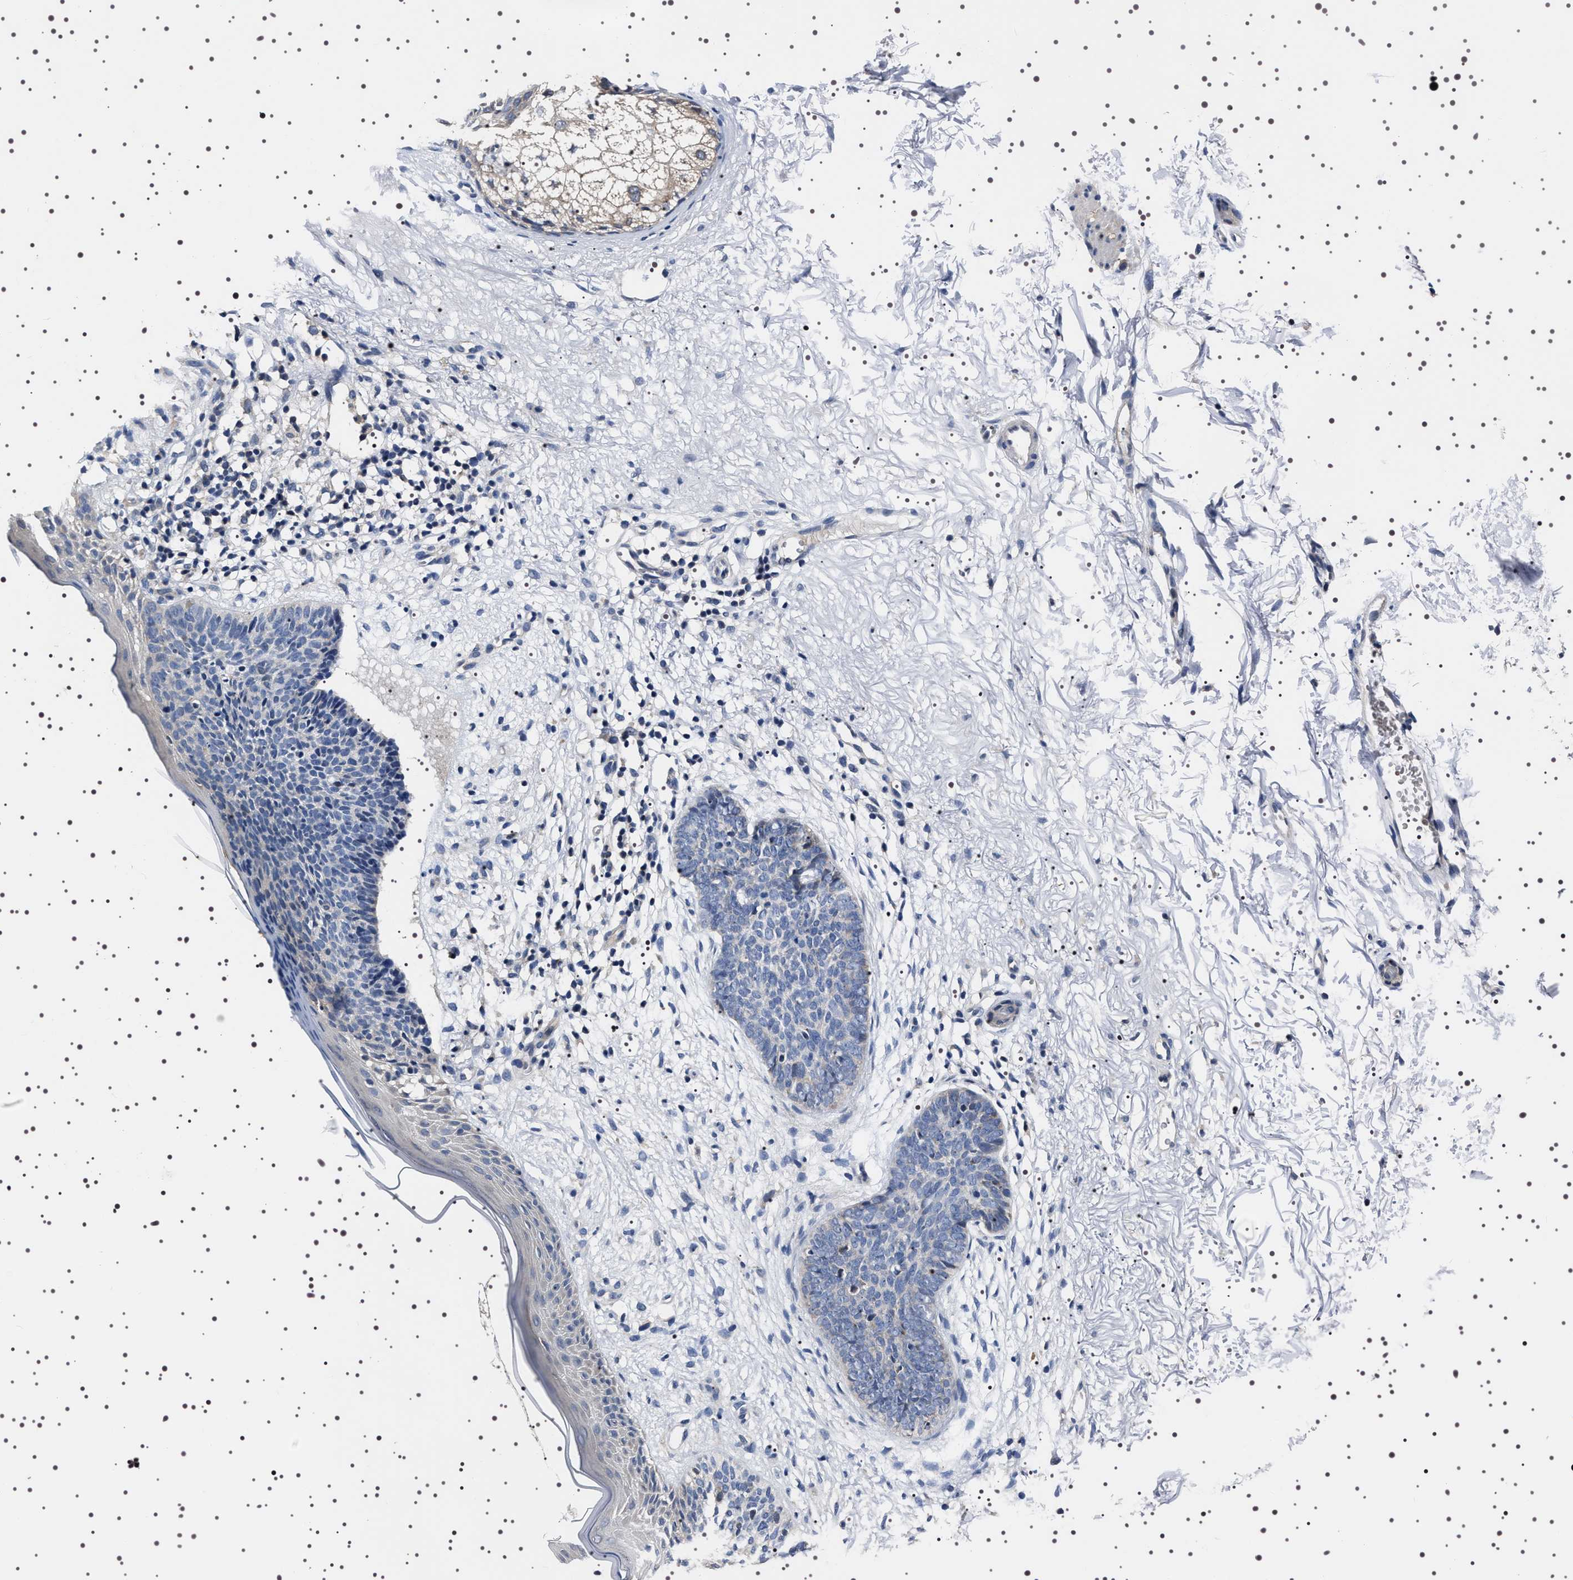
{"staining": {"intensity": "negative", "quantity": "none", "location": "none"}, "tissue": "skin cancer", "cell_type": "Tumor cells", "image_type": "cancer", "snomed": [{"axis": "morphology", "description": "Basal cell carcinoma"}, {"axis": "topography", "description": "Skin"}], "caption": "Tumor cells show no significant positivity in basal cell carcinoma (skin). The staining is performed using DAB brown chromogen with nuclei counter-stained in using hematoxylin.", "gene": "TARBP1", "patient": {"sex": "female", "age": 70}}